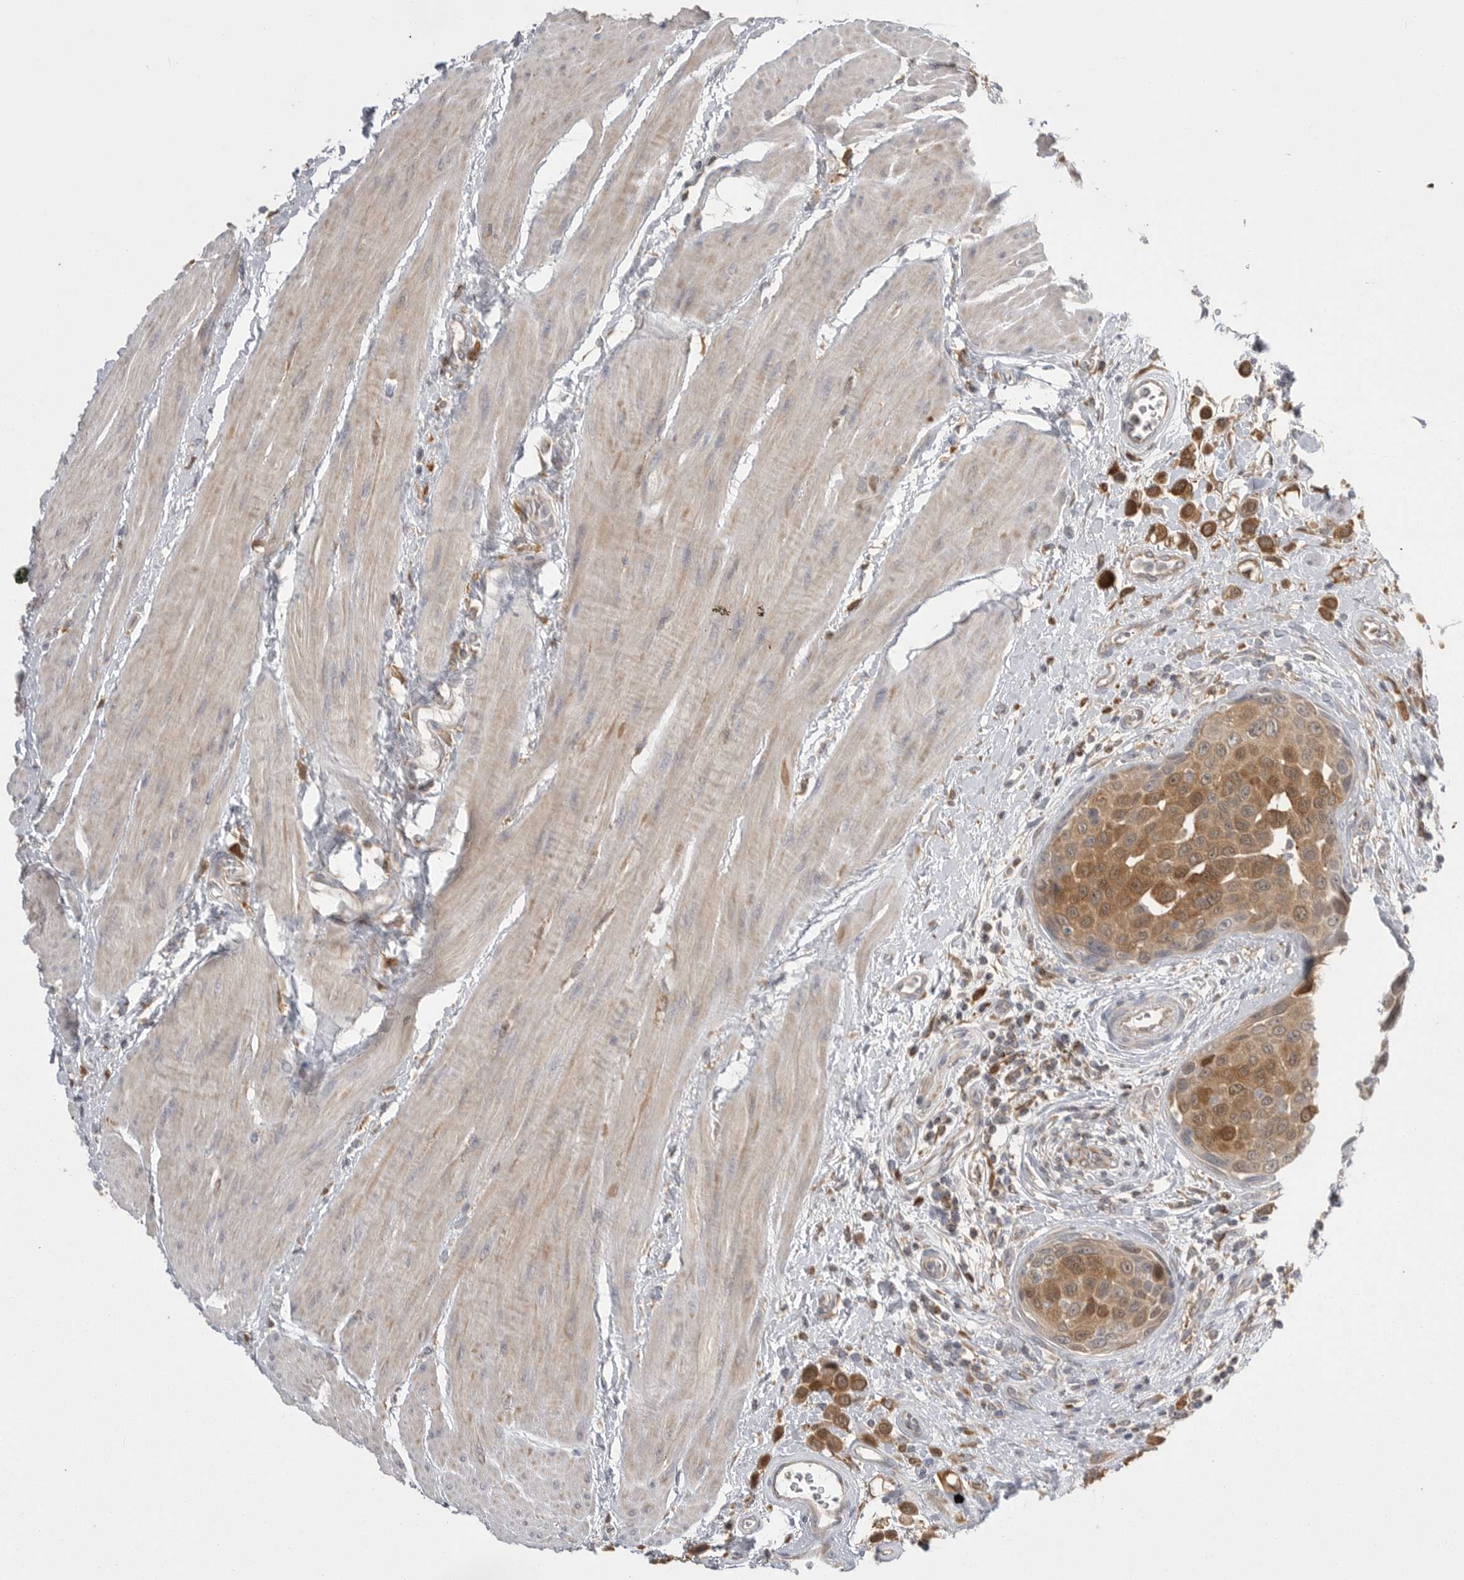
{"staining": {"intensity": "moderate", "quantity": ">75%", "location": "cytoplasmic/membranous"}, "tissue": "urothelial cancer", "cell_type": "Tumor cells", "image_type": "cancer", "snomed": [{"axis": "morphology", "description": "Urothelial carcinoma, High grade"}, {"axis": "topography", "description": "Urinary bladder"}], "caption": "Protein expression analysis of human urothelial carcinoma (high-grade) reveals moderate cytoplasmic/membranous expression in about >75% of tumor cells. Using DAB (brown) and hematoxylin (blue) stains, captured at high magnification using brightfield microscopy.", "gene": "KYAT3", "patient": {"sex": "male", "age": 50}}